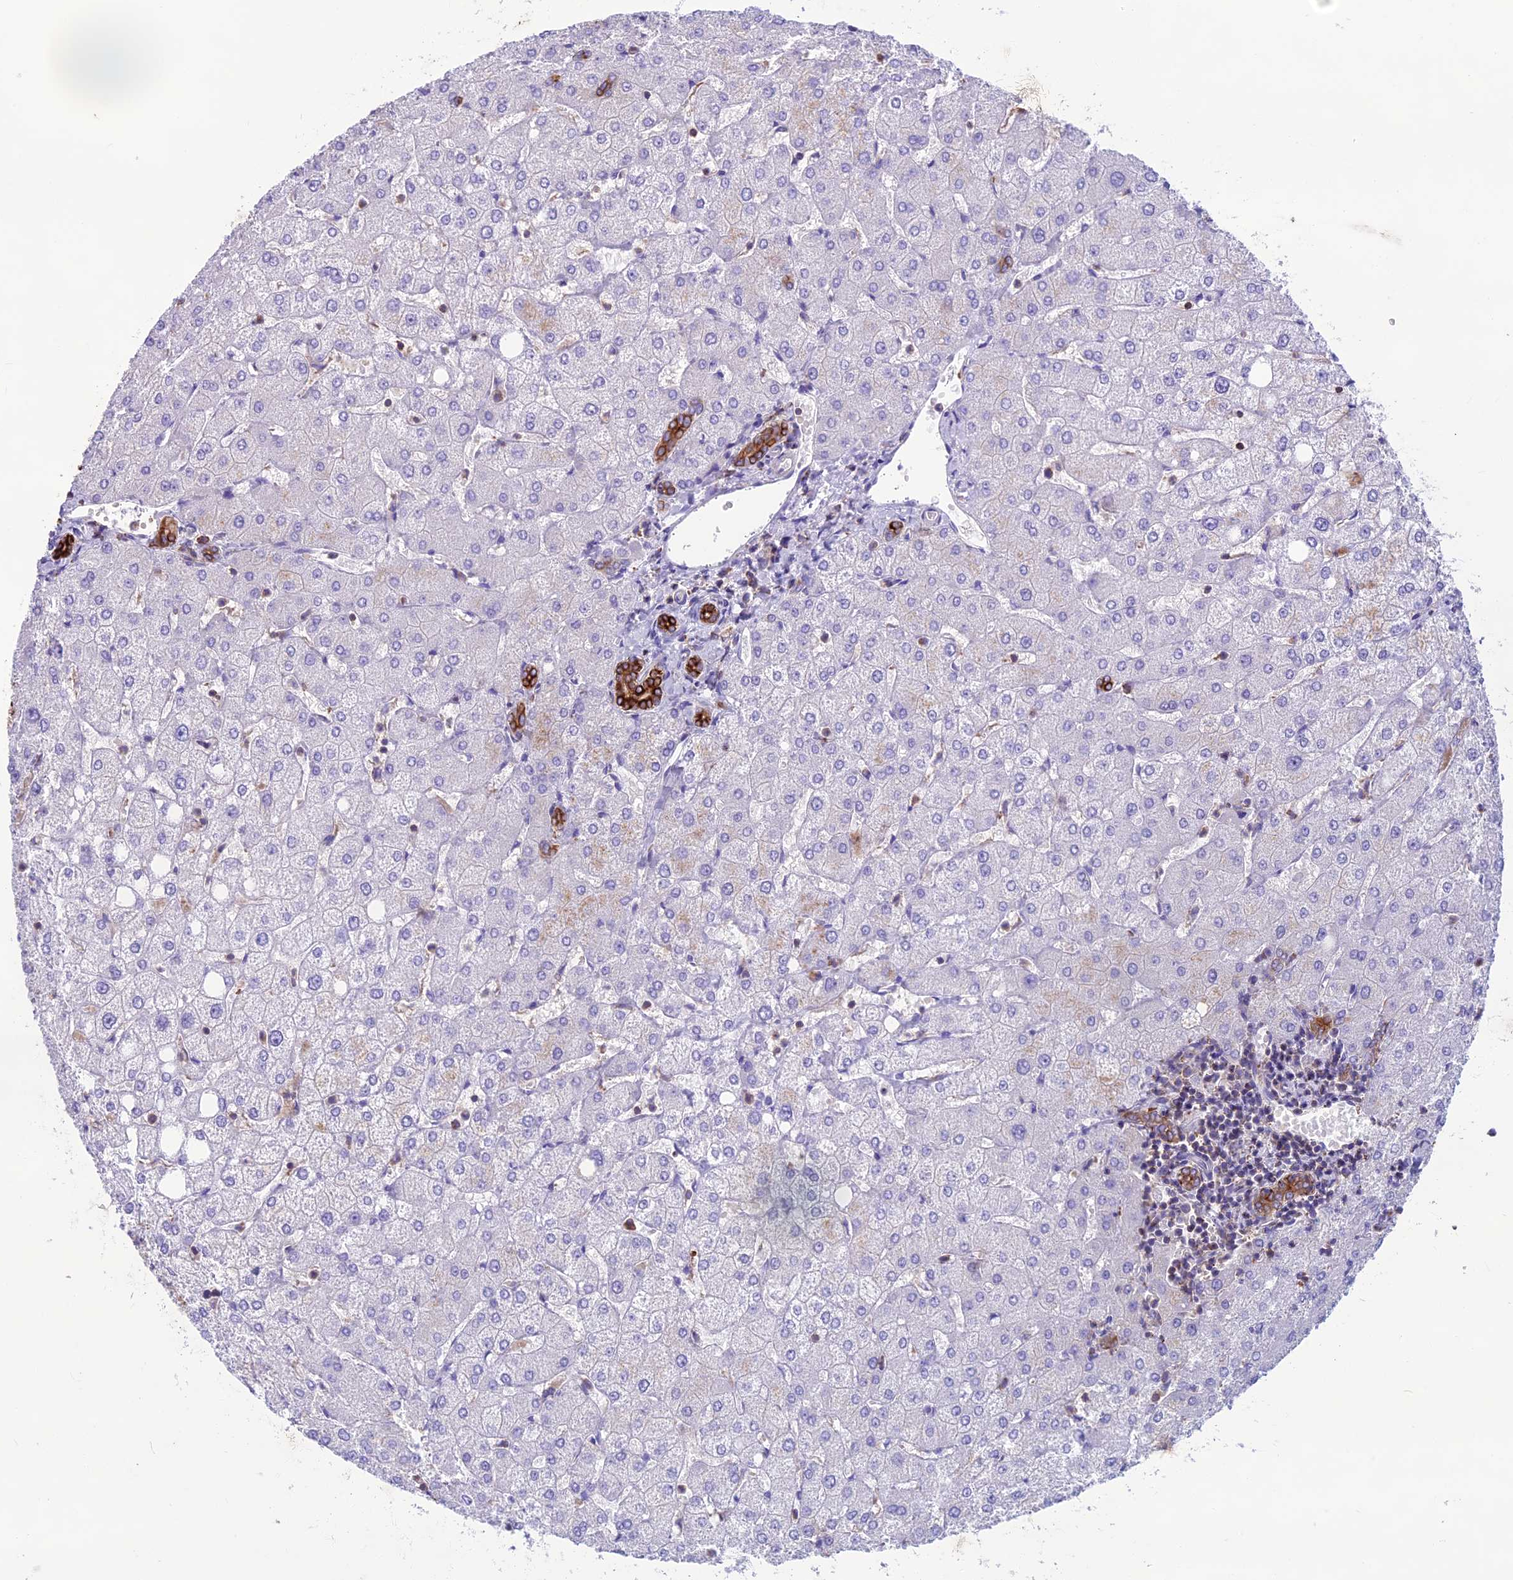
{"staining": {"intensity": "strong", "quantity": ">75%", "location": "cytoplasmic/membranous"}, "tissue": "liver", "cell_type": "Cholangiocytes", "image_type": "normal", "snomed": [{"axis": "morphology", "description": "Normal tissue, NOS"}, {"axis": "topography", "description": "Liver"}], "caption": "Immunohistochemical staining of benign liver reveals strong cytoplasmic/membranous protein staining in about >75% of cholangiocytes.", "gene": "CDAN1", "patient": {"sex": "female", "age": 54}}